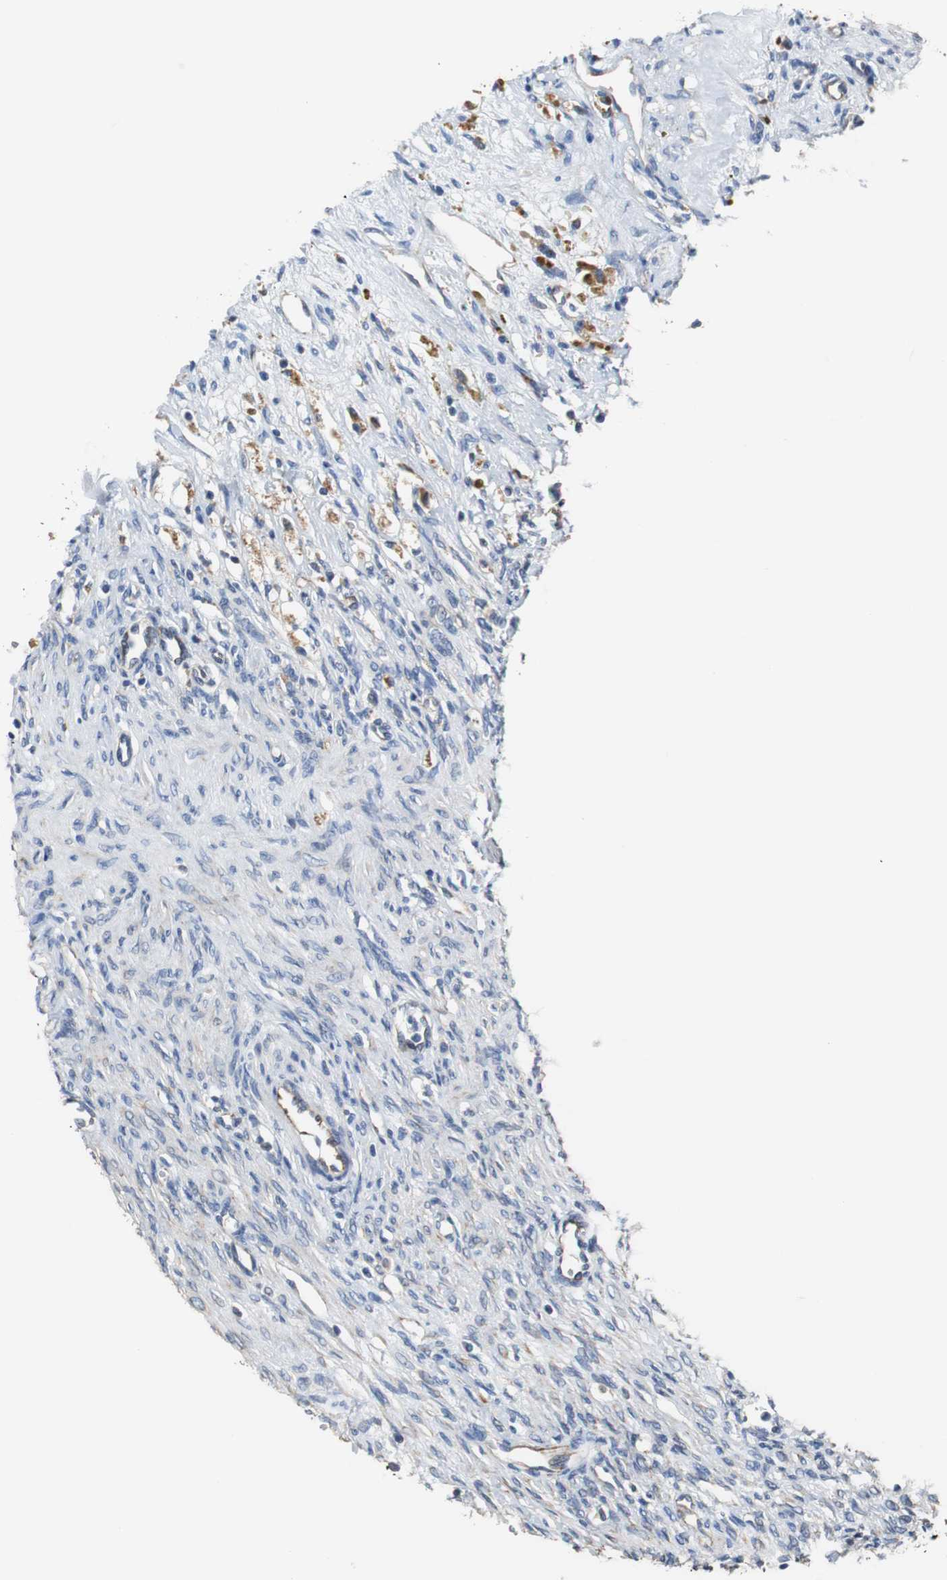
{"staining": {"intensity": "negative", "quantity": "none", "location": "none"}, "tissue": "ovary", "cell_type": "Ovarian stroma cells", "image_type": "normal", "snomed": [{"axis": "morphology", "description": "Normal tissue, NOS"}, {"axis": "topography", "description": "Ovary"}], "caption": "High magnification brightfield microscopy of unremarkable ovary stained with DAB (brown) and counterstained with hematoxylin (blue): ovarian stroma cells show no significant expression. (DAB immunohistochemistry visualized using brightfield microscopy, high magnification).", "gene": "PCK1", "patient": {"sex": "female", "age": 33}}